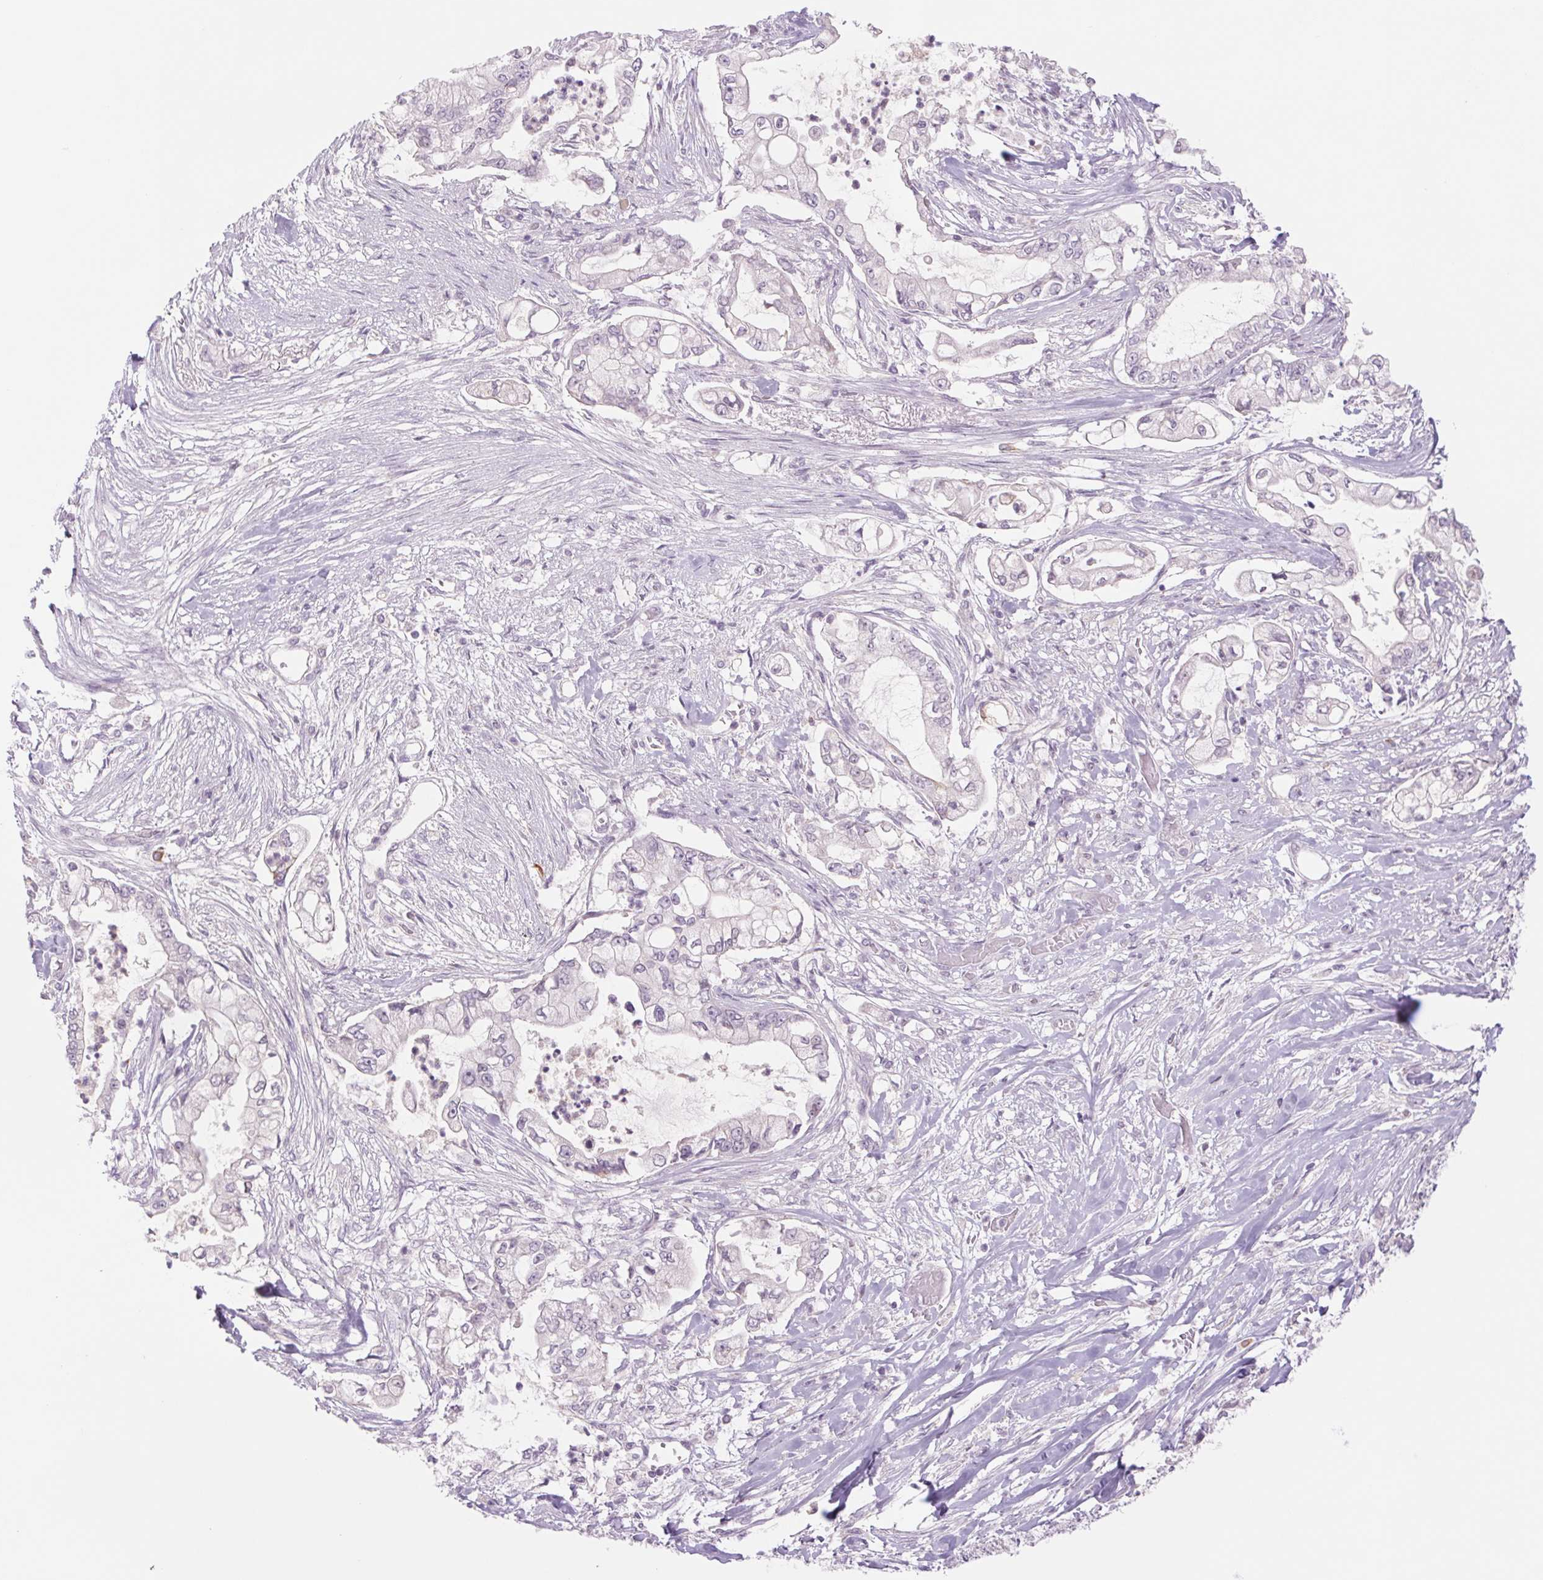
{"staining": {"intensity": "negative", "quantity": "none", "location": "none"}, "tissue": "pancreatic cancer", "cell_type": "Tumor cells", "image_type": "cancer", "snomed": [{"axis": "morphology", "description": "Adenocarcinoma, NOS"}, {"axis": "topography", "description": "Pancreas"}], "caption": "Immunohistochemistry (IHC) image of pancreatic adenocarcinoma stained for a protein (brown), which demonstrates no staining in tumor cells. (Brightfield microscopy of DAB (3,3'-diaminobenzidine) immunohistochemistry at high magnification).", "gene": "KRT1", "patient": {"sex": "female", "age": 69}}